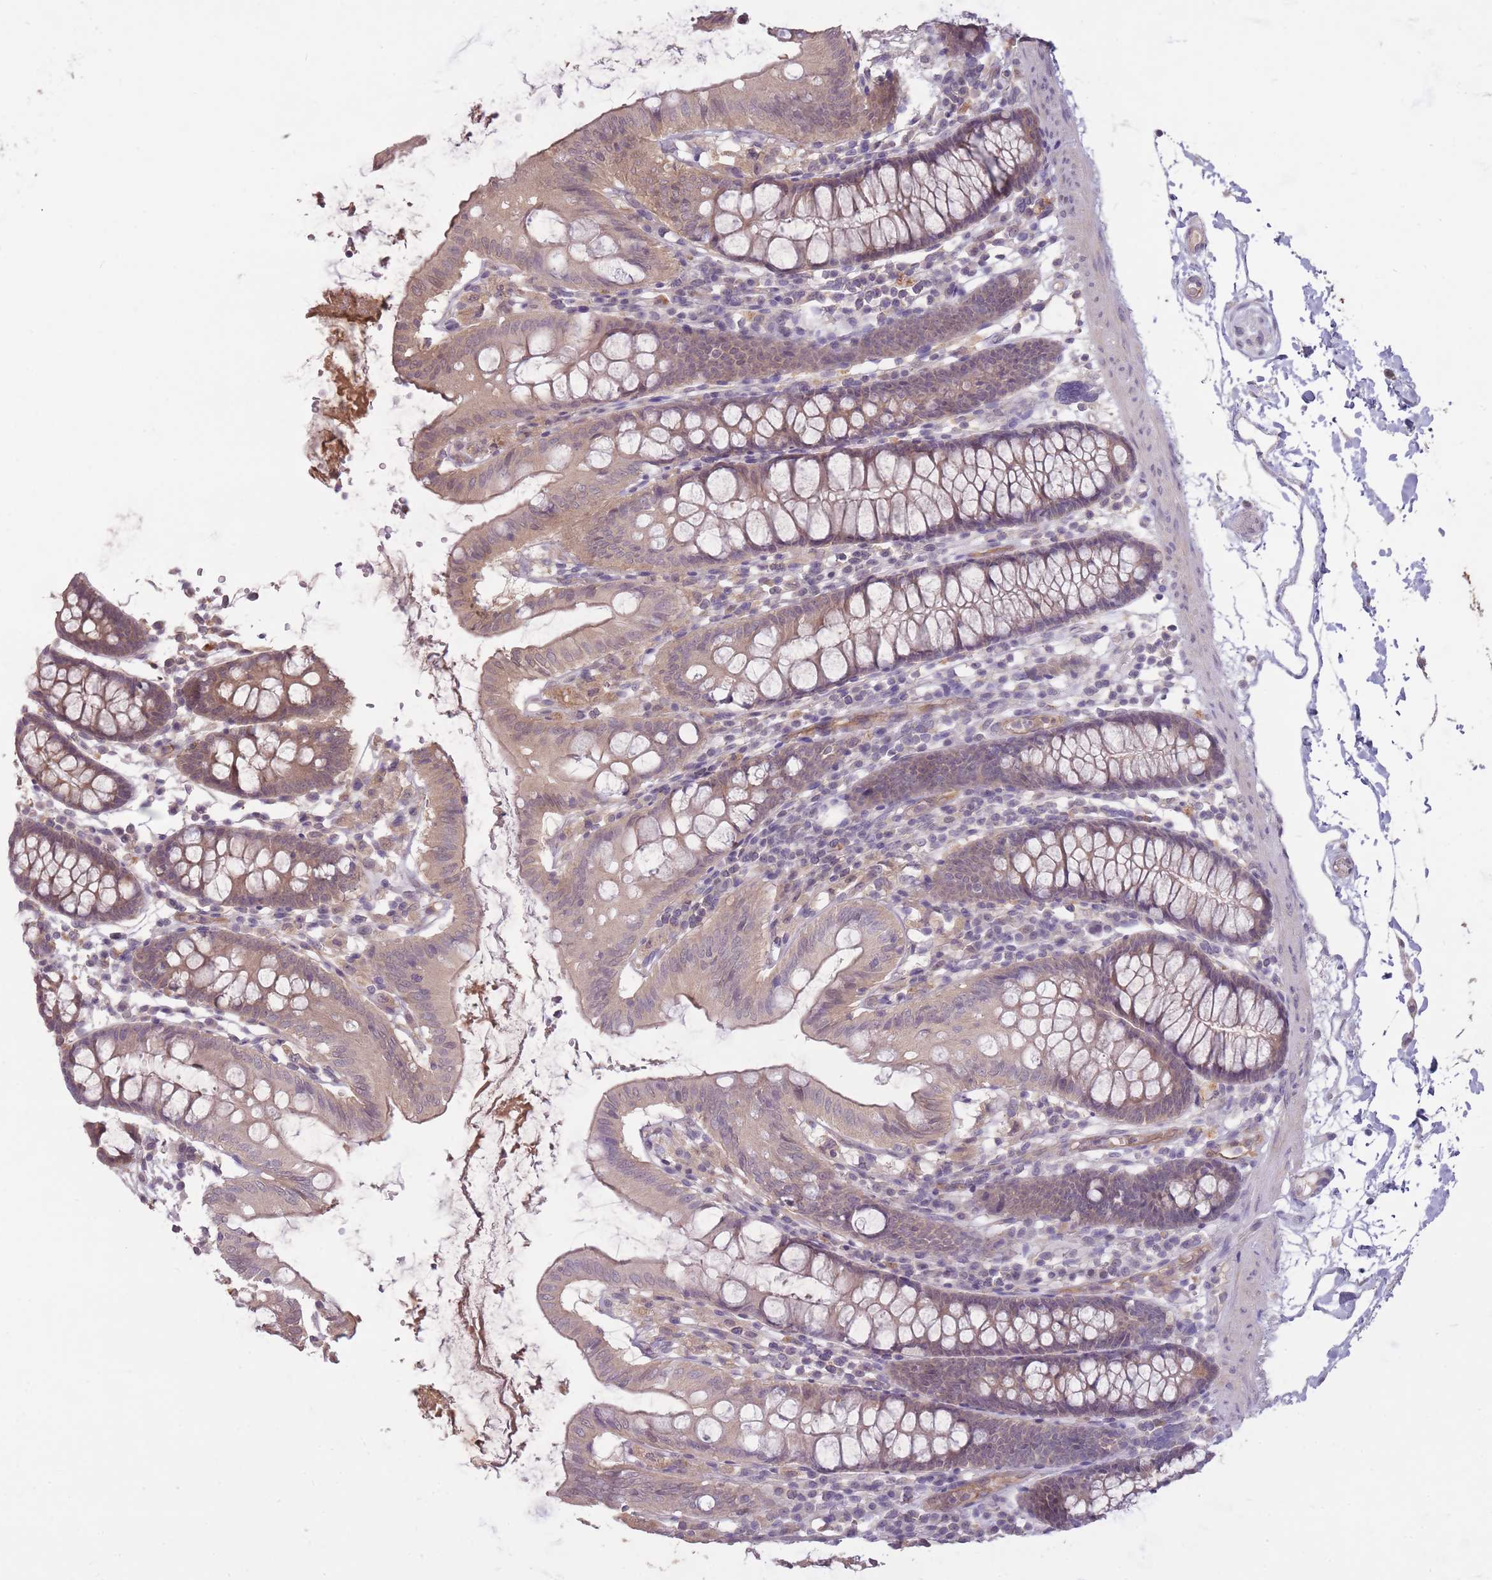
{"staining": {"intensity": "negative", "quantity": "none", "location": "none"}, "tissue": "colon", "cell_type": "Endothelial cells", "image_type": "normal", "snomed": [{"axis": "morphology", "description": "Normal tissue, NOS"}, {"axis": "topography", "description": "Colon"}], "caption": "Immunohistochemistry (IHC) histopathology image of unremarkable colon: human colon stained with DAB exhibits no significant protein expression in endothelial cells.", "gene": "LRATD2", "patient": {"sex": "male", "age": 75}}